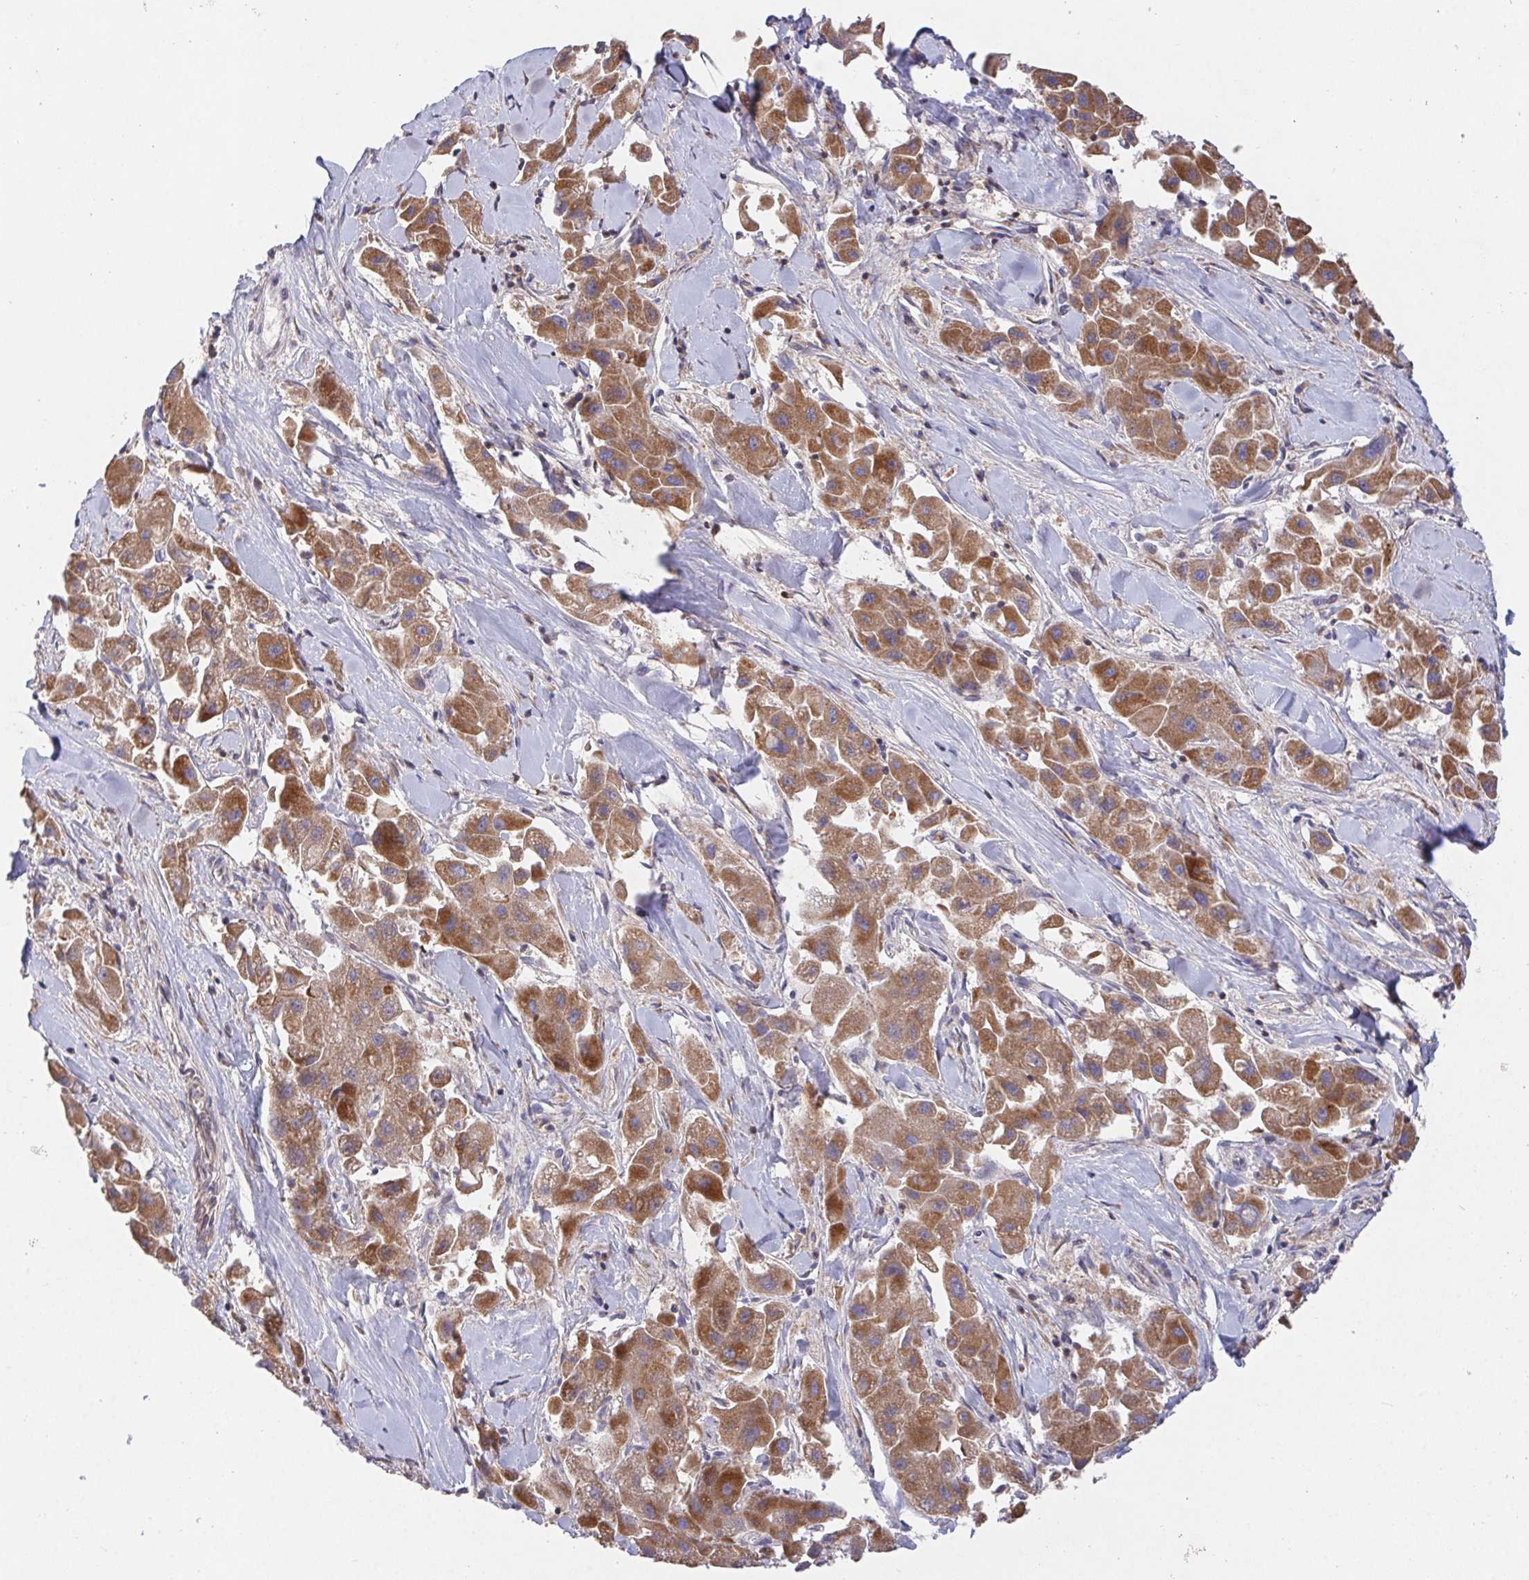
{"staining": {"intensity": "moderate", "quantity": ">75%", "location": "cytoplasmic/membranous"}, "tissue": "liver cancer", "cell_type": "Tumor cells", "image_type": "cancer", "snomed": [{"axis": "morphology", "description": "Carcinoma, Hepatocellular, NOS"}, {"axis": "topography", "description": "Liver"}], "caption": "High-power microscopy captured an immunohistochemistry micrograph of liver hepatocellular carcinoma, revealing moderate cytoplasmic/membranous expression in approximately >75% of tumor cells.", "gene": "FAM241A", "patient": {"sex": "male", "age": 24}}